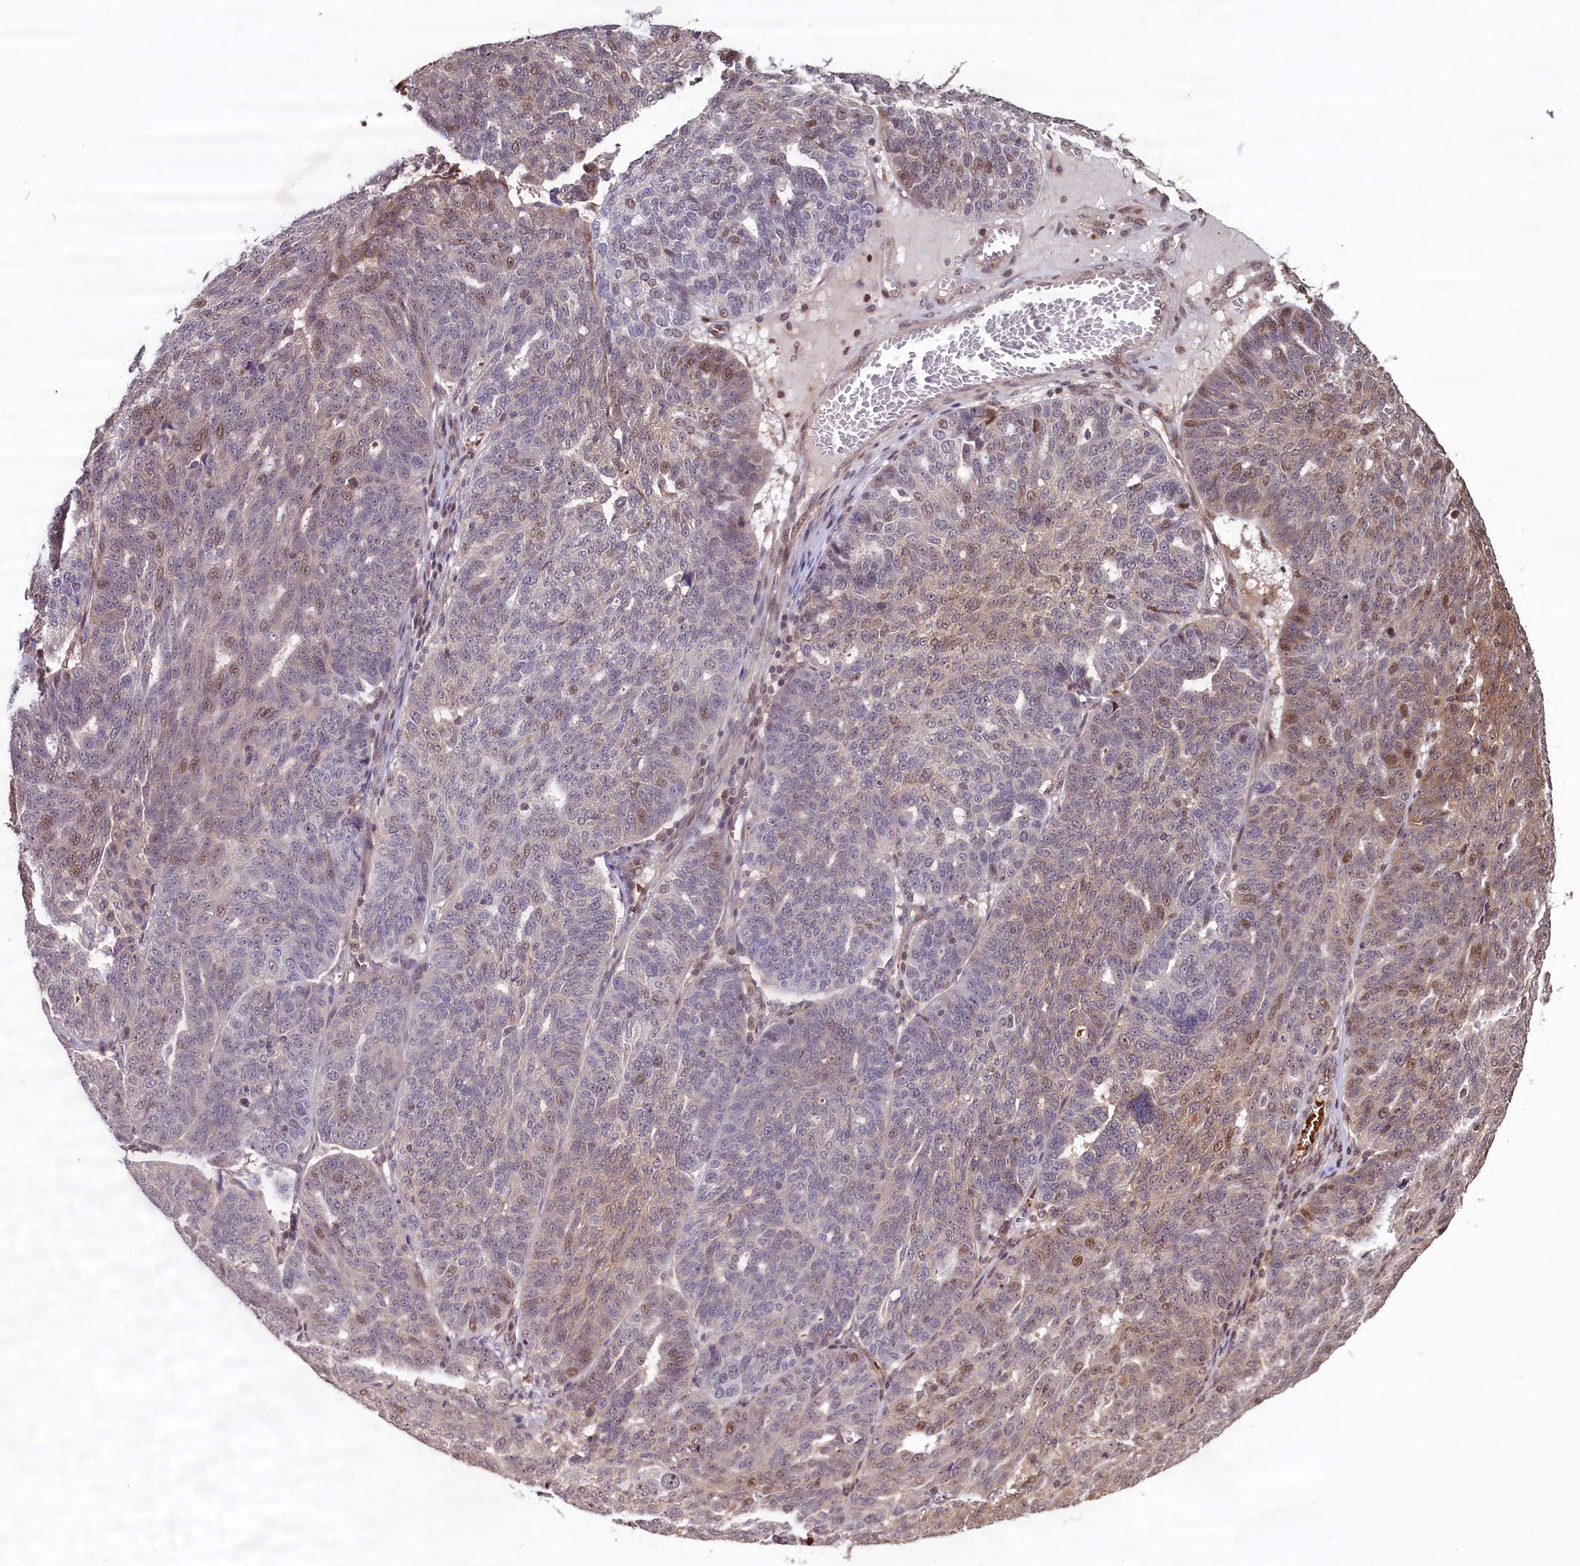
{"staining": {"intensity": "moderate", "quantity": "<25%", "location": "cytoplasmic/membranous,nuclear"}, "tissue": "ovarian cancer", "cell_type": "Tumor cells", "image_type": "cancer", "snomed": [{"axis": "morphology", "description": "Cystadenocarcinoma, serous, NOS"}, {"axis": "topography", "description": "Ovary"}], "caption": "Protein staining displays moderate cytoplasmic/membranous and nuclear positivity in approximately <25% of tumor cells in ovarian cancer (serous cystadenocarcinoma).", "gene": "SHFL", "patient": {"sex": "female", "age": 59}}